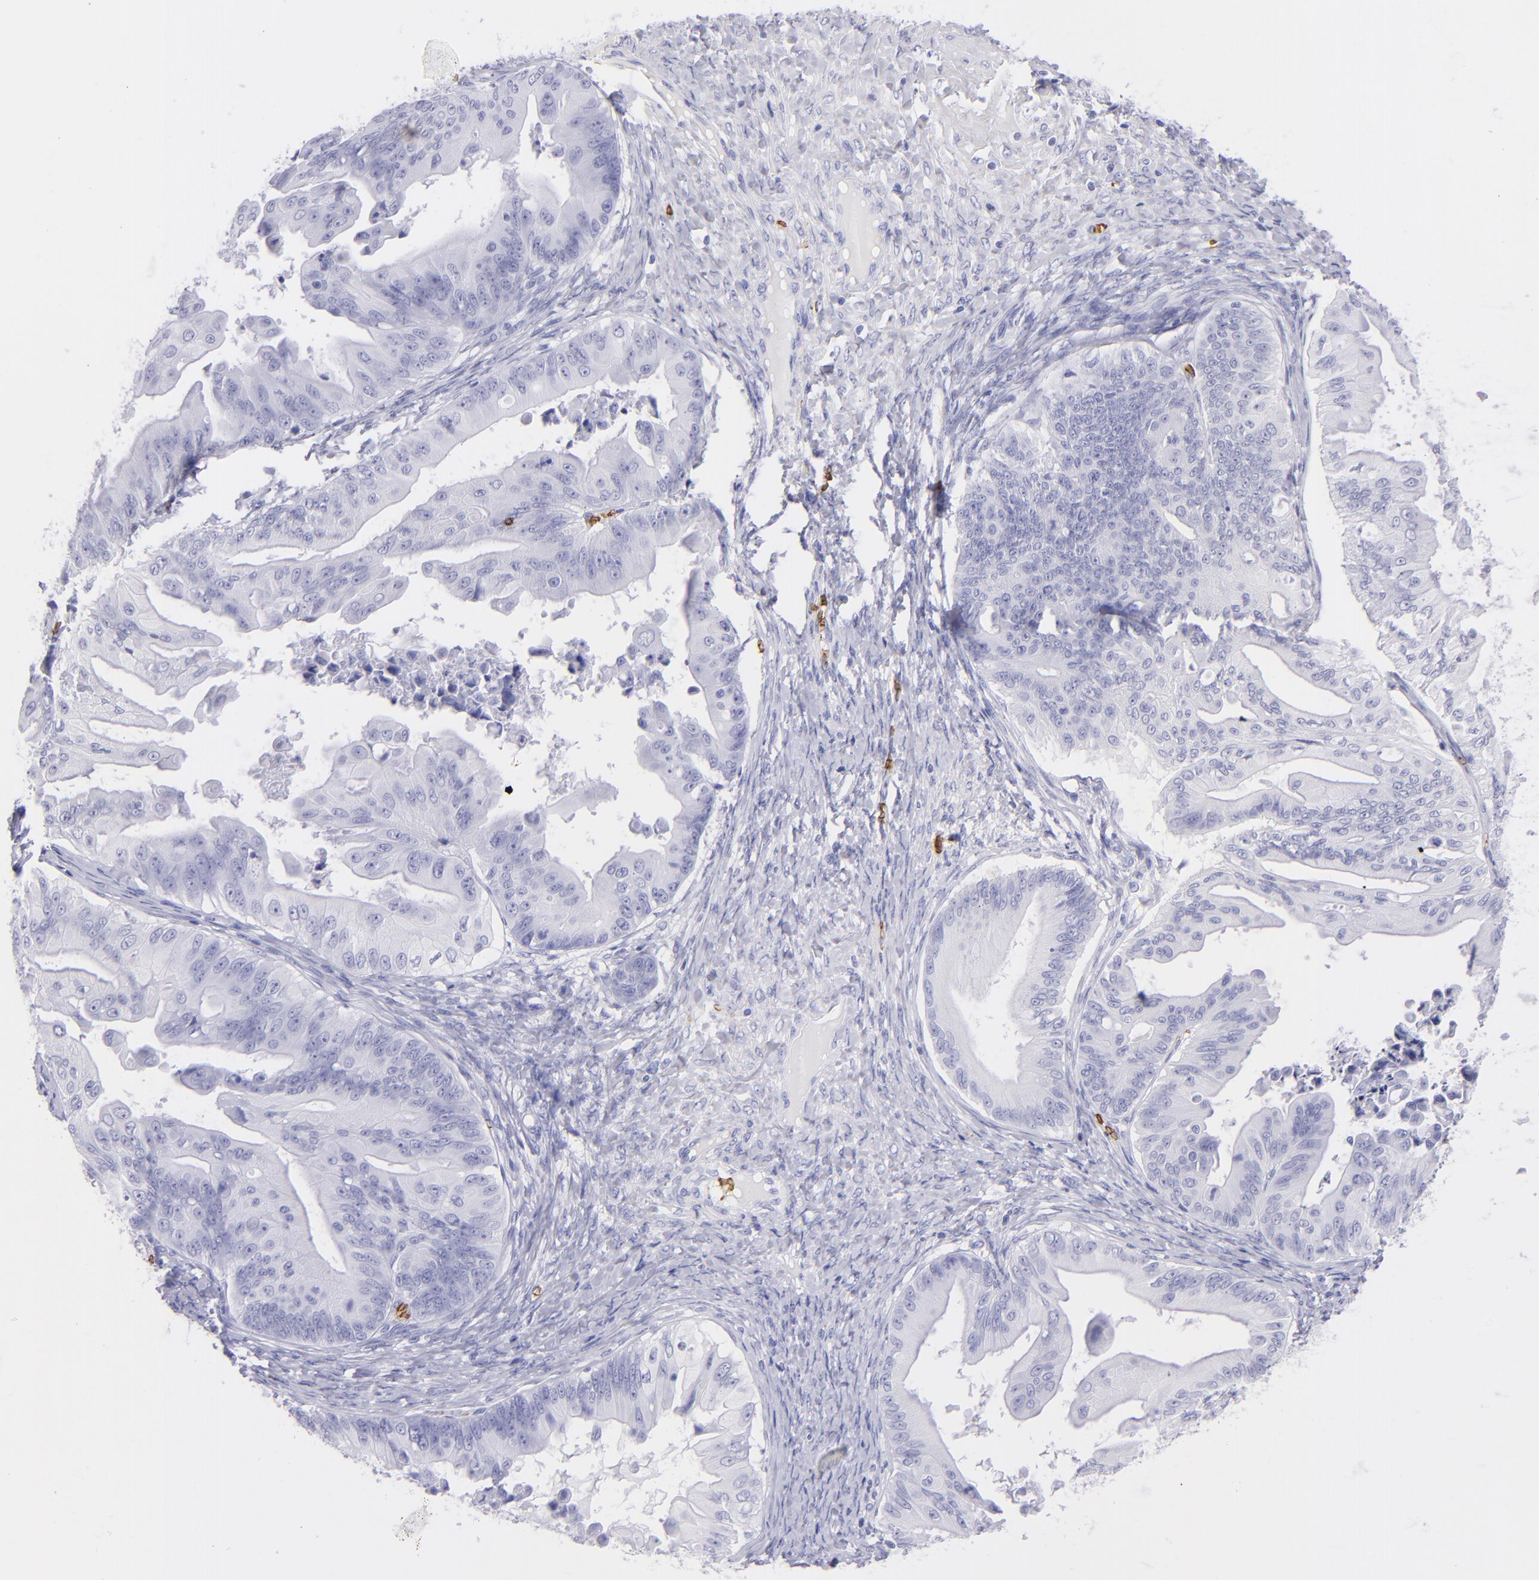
{"staining": {"intensity": "negative", "quantity": "none", "location": "none"}, "tissue": "ovarian cancer", "cell_type": "Tumor cells", "image_type": "cancer", "snomed": [{"axis": "morphology", "description": "Cystadenocarcinoma, mucinous, NOS"}, {"axis": "topography", "description": "Ovary"}], "caption": "Tumor cells show no significant protein expression in ovarian cancer.", "gene": "GYPA", "patient": {"sex": "female", "age": 37}}